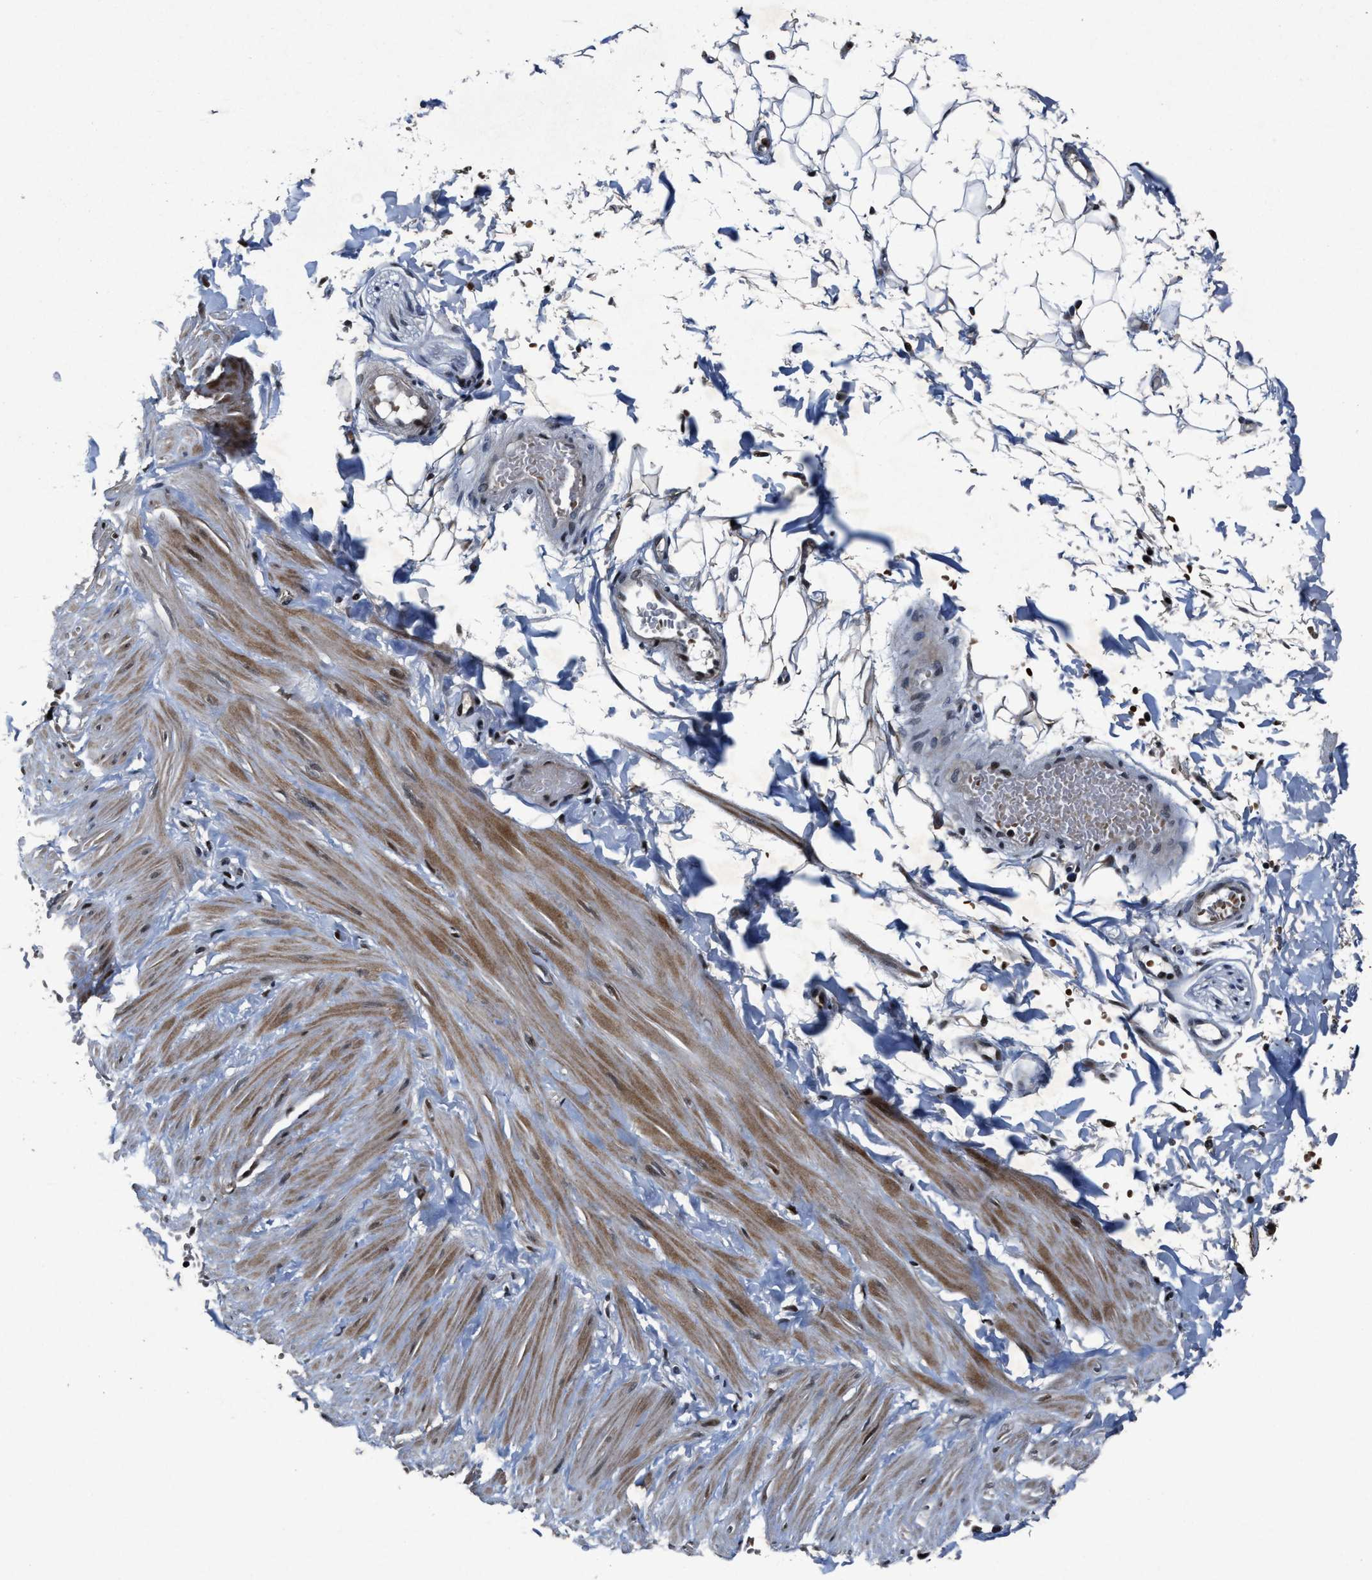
{"staining": {"intensity": "weak", "quantity": ">75%", "location": "nuclear"}, "tissue": "adipose tissue", "cell_type": "Adipocytes", "image_type": "normal", "snomed": [{"axis": "morphology", "description": "Normal tissue, NOS"}, {"axis": "topography", "description": "Adipose tissue"}, {"axis": "topography", "description": "Vascular tissue"}, {"axis": "topography", "description": "Peripheral nerve tissue"}], "caption": "High-magnification brightfield microscopy of normal adipose tissue stained with DAB (3,3'-diaminobenzidine) (brown) and counterstained with hematoxylin (blue). adipocytes exhibit weak nuclear staining is present in approximately>75% of cells.", "gene": "ZNF233", "patient": {"sex": "male", "age": 25}}